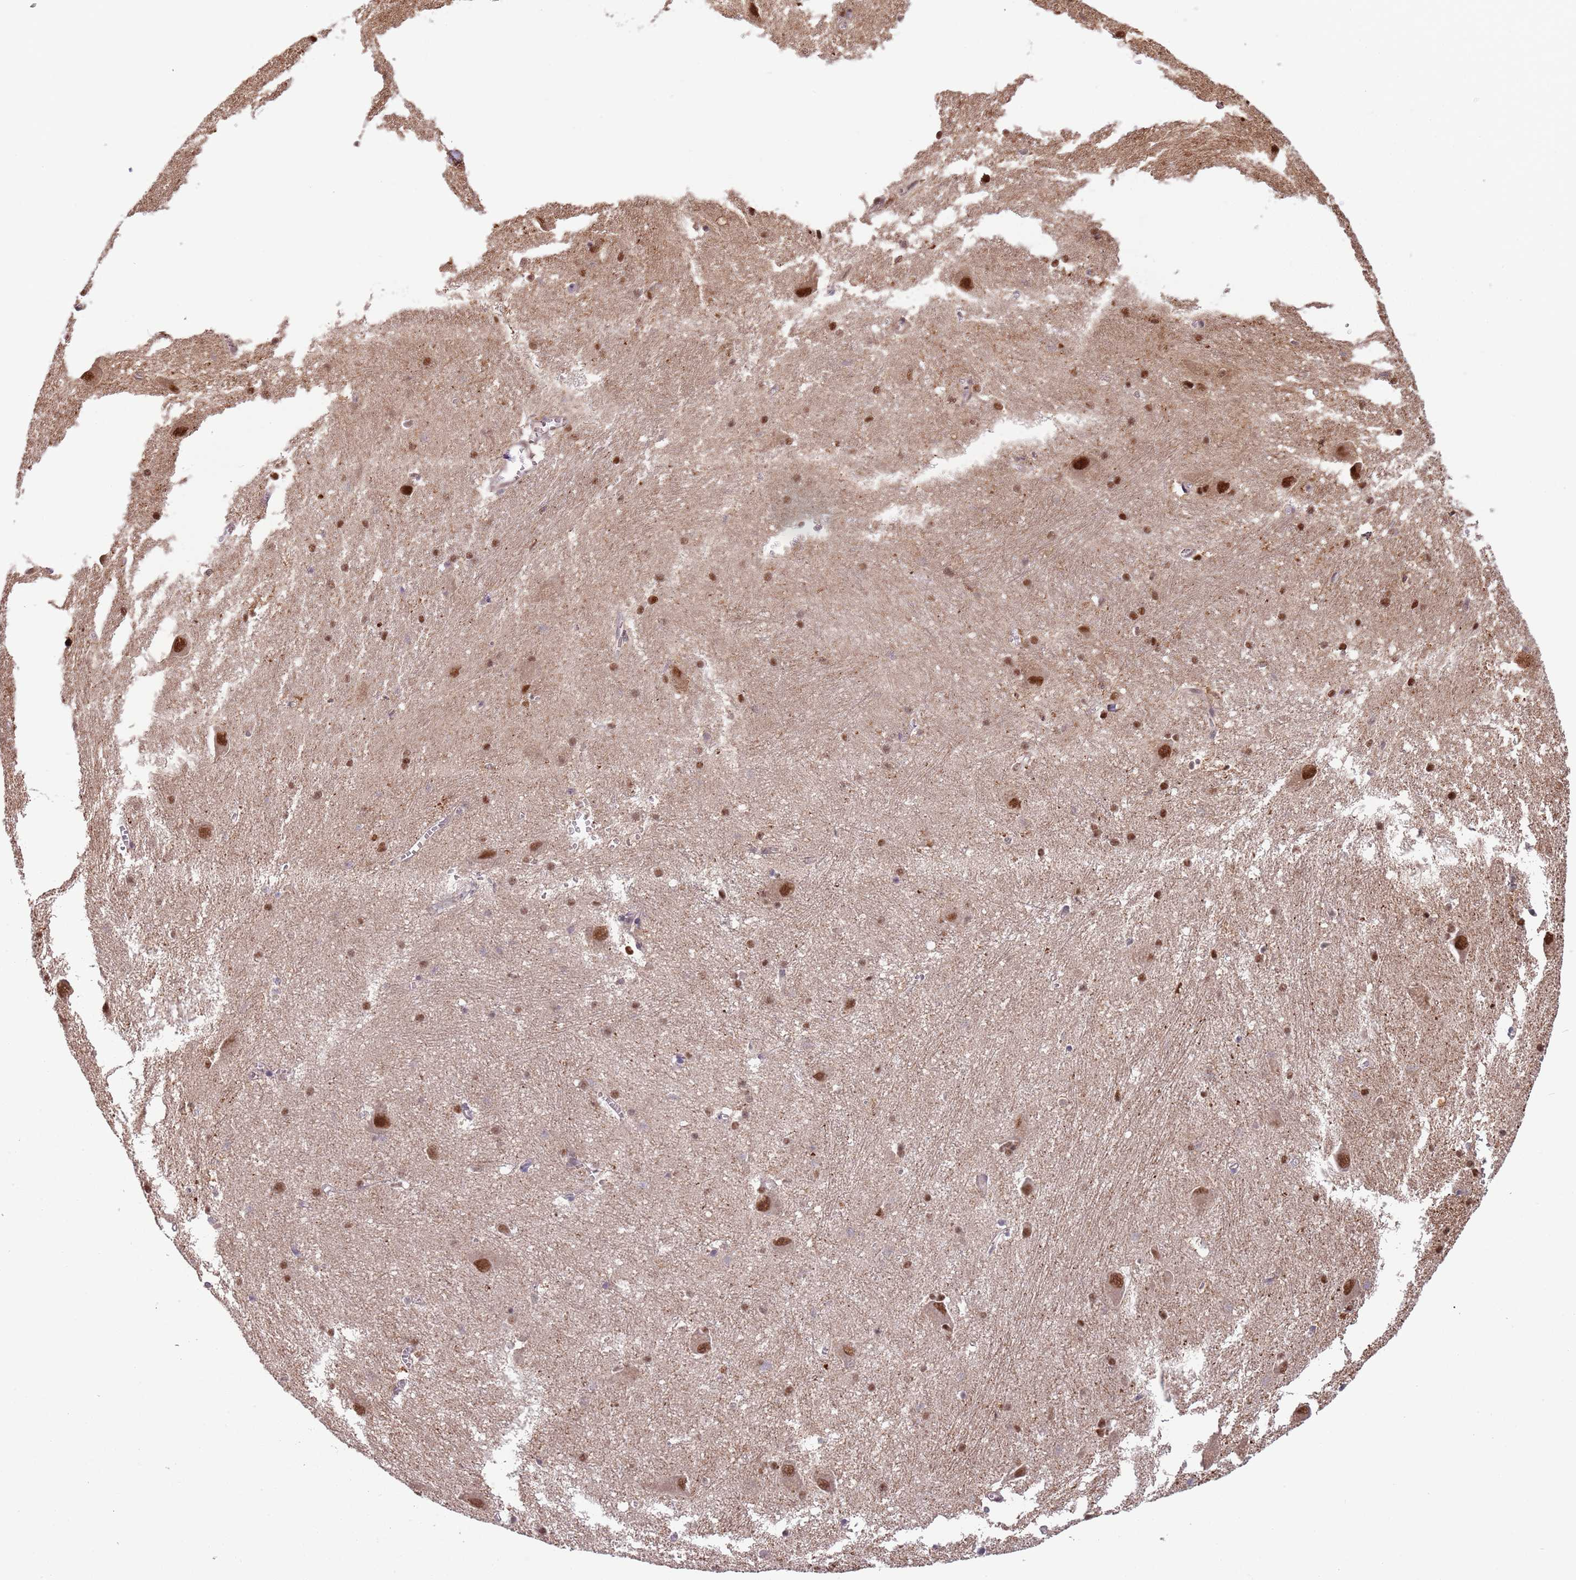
{"staining": {"intensity": "moderate", "quantity": "25%-75%", "location": "nuclear"}, "tissue": "caudate", "cell_type": "Glial cells", "image_type": "normal", "snomed": [{"axis": "morphology", "description": "Normal tissue, NOS"}, {"axis": "topography", "description": "Lateral ventricle wall"}], "caption": "DAB (3,3'-diaminobenzidine) immunohistochemical staining of unremarkable human caudate shows moderate nuclear protein staining in about 25%-75% of glial cells.", "gene": "PLSCR5", "patient": {"sex": "male", "age": 37}}